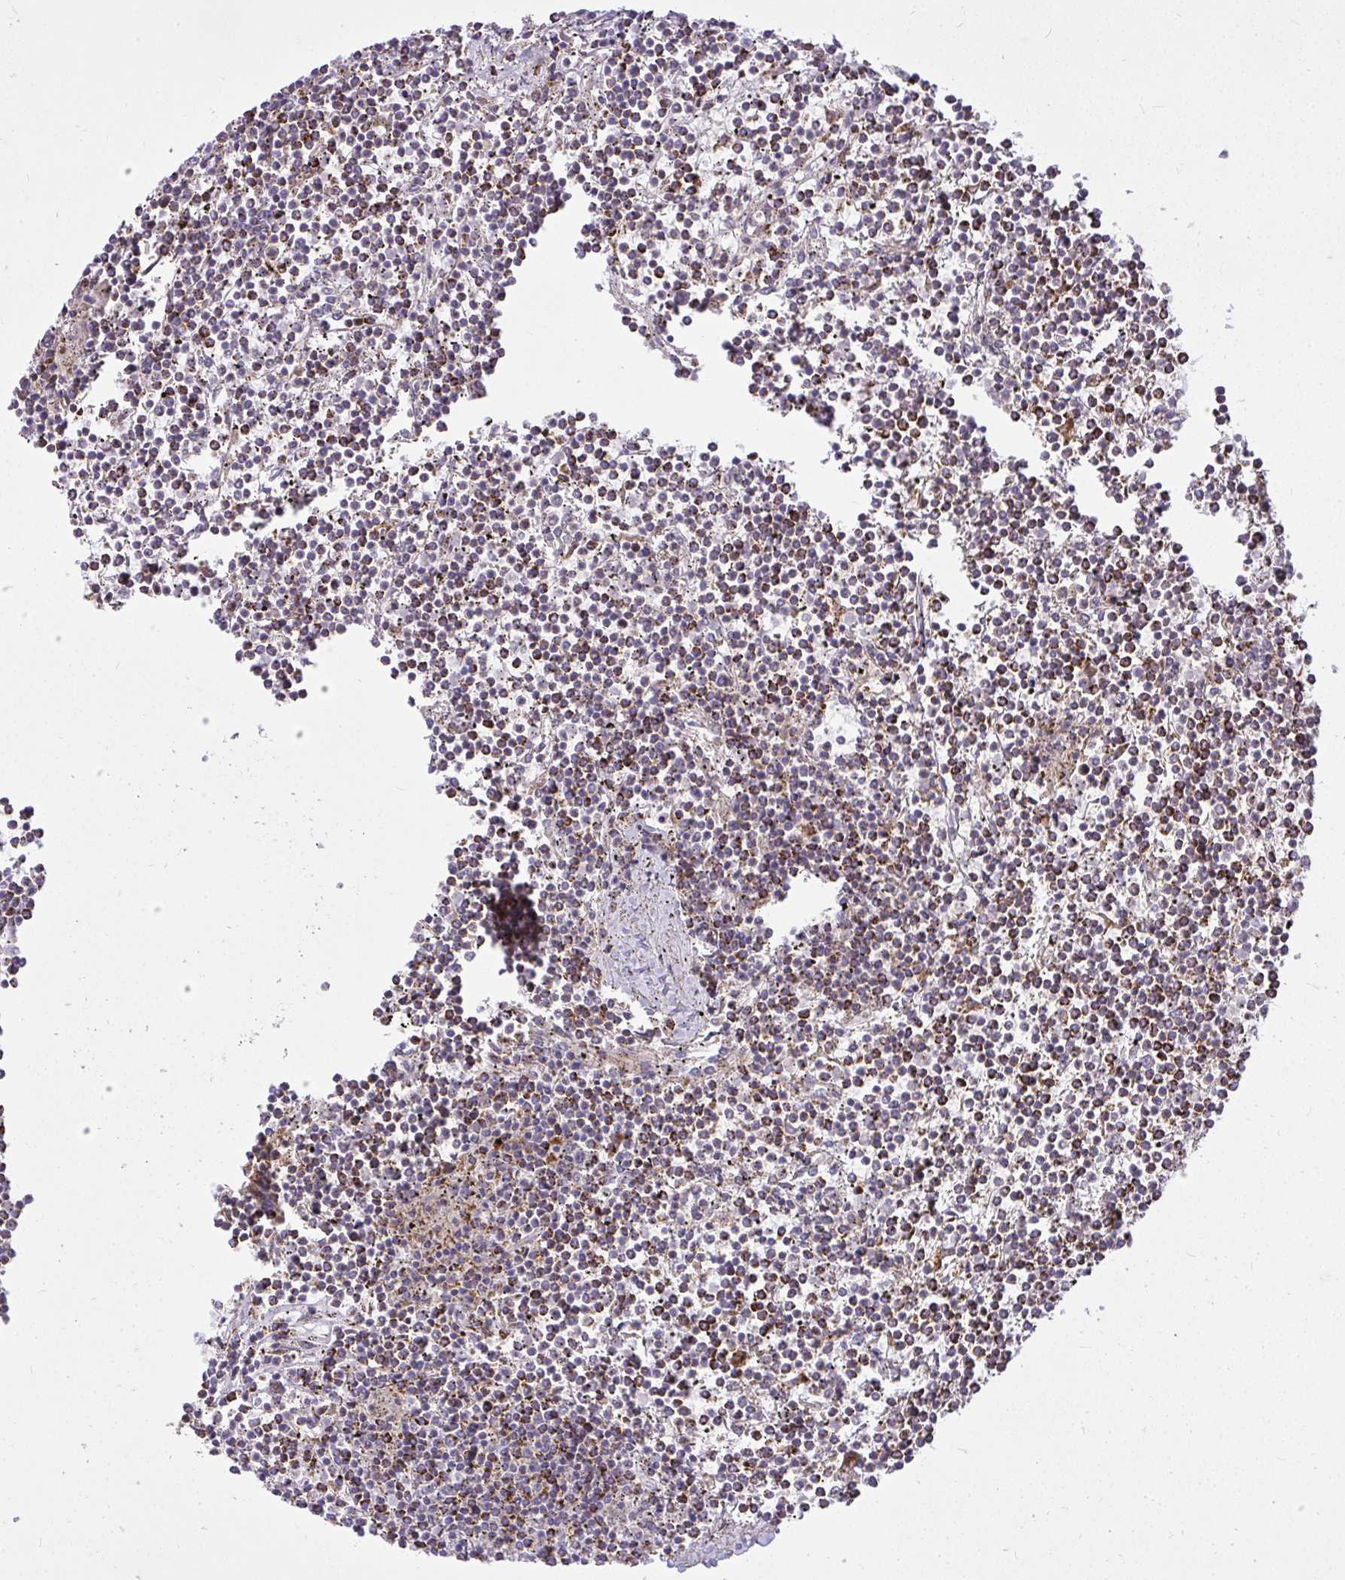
{"staining": {"intensity": "moderate", "quantity": "25%-75%", "location": "cytoplasmic/membranous"}, "tissue": "lymphoma", "cell_type": "Tumor cells", "image_type": "cancer", "snomed": [{"axis": "morphology", "description": "Malignant lymphoma, non-Hodgkin's type, Low grade"}, {"axis": "topography", "description": "Spleen"}], "caption": "Immunohistochemistry (IHC) of human malignant lymphoma, non-Hodgkin's type (low-grade) displays medium levels of moderate cytoplasmic/membranous staining in approximately 25%-75% of tumor cells.", "gene": "STRIP1", "patient": {"sex": "female", "age": 19}}